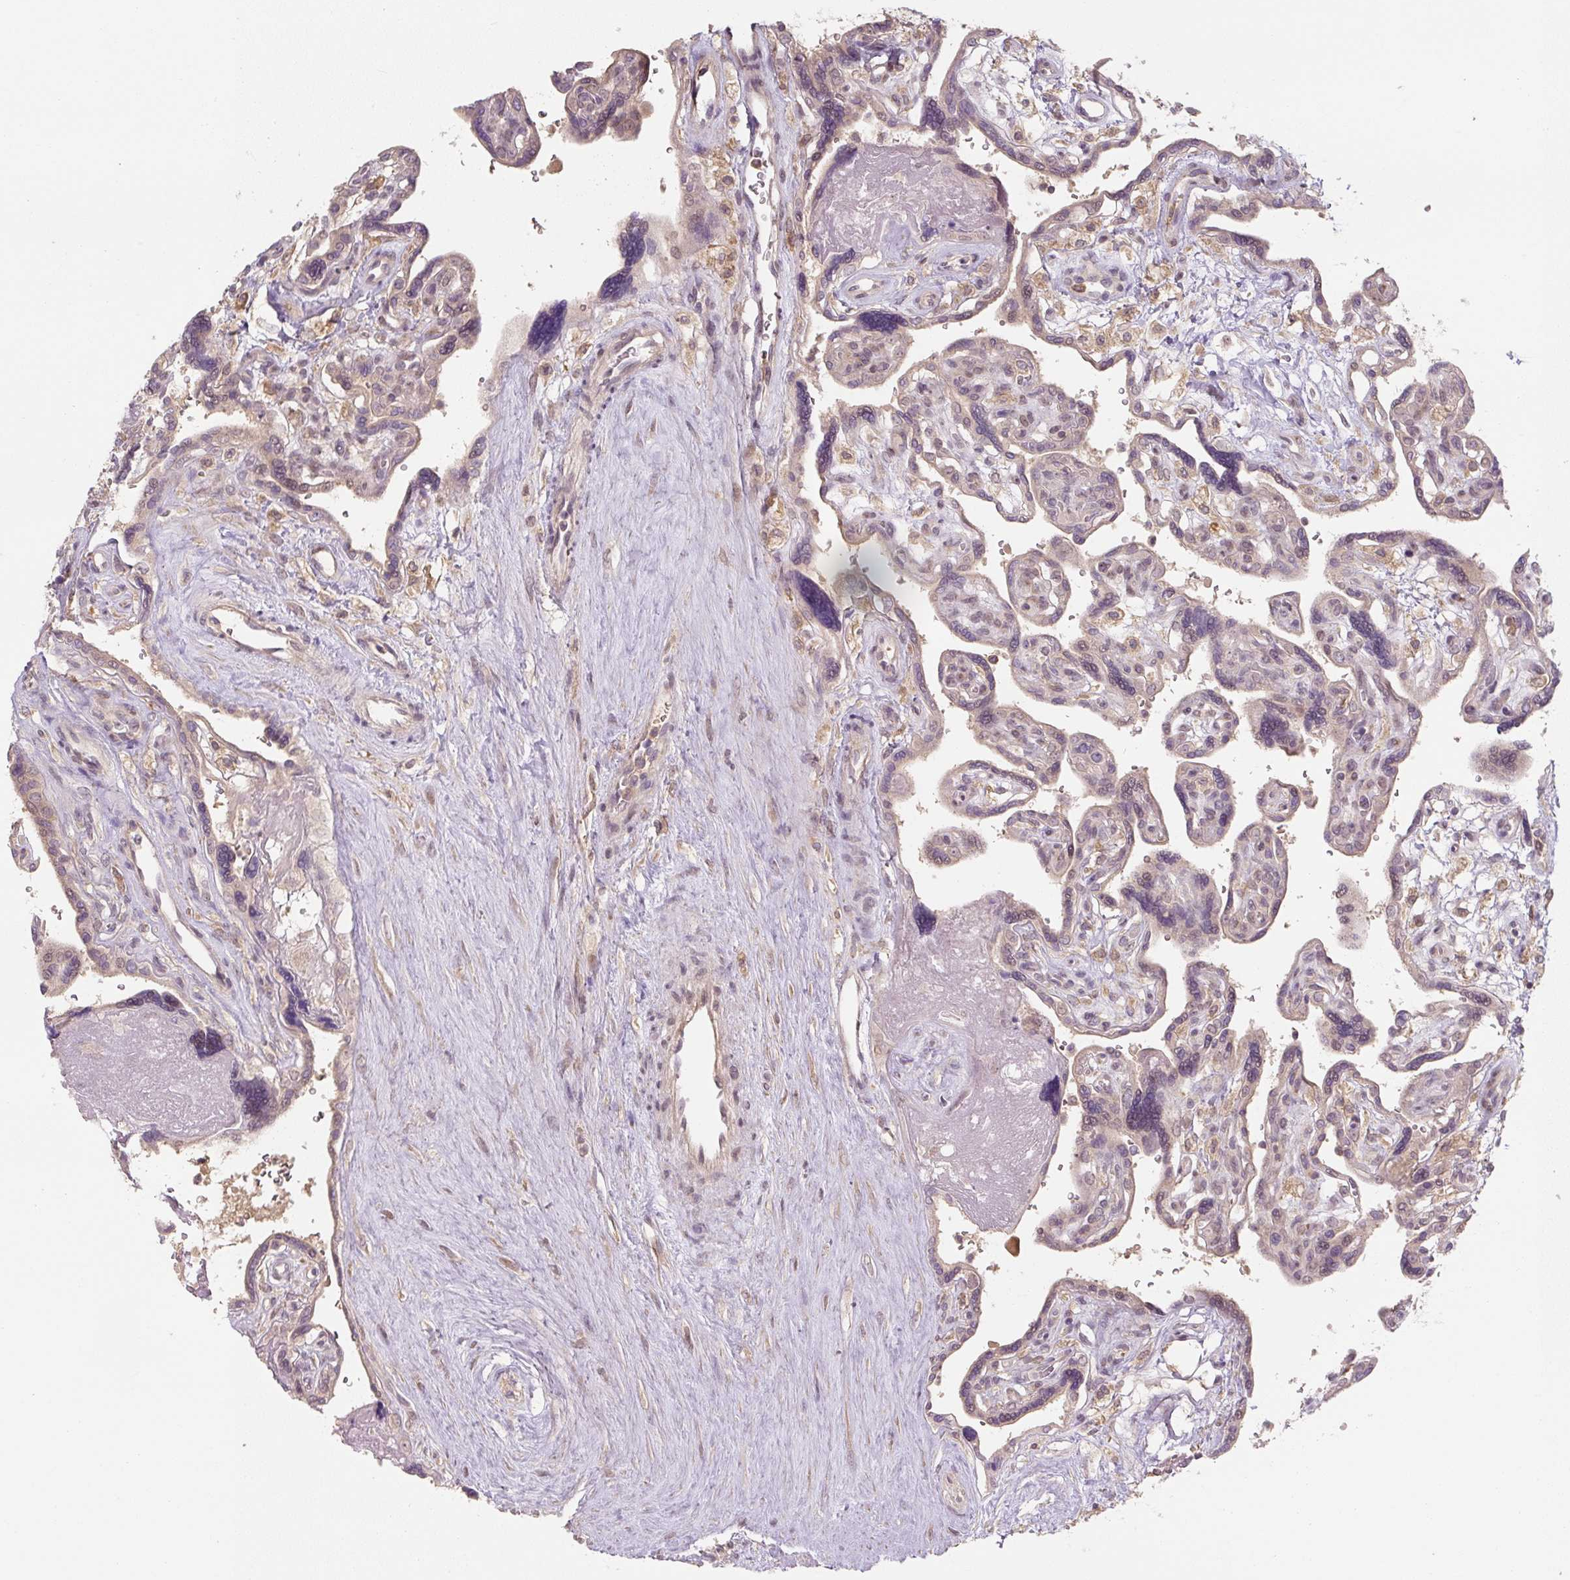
{"staining": {"intensity": "moderate", "quantity": "25%-75%", "location": "cytoplasmic/membranous,nuclear"}, "tissue": "placenta", "cell_type": "Decidual cells", "image_type": "normal", "snomed": [{"axis": "morphology", "description": "Normal tissue, NOS"}, {"axis": "topography", "description": "Placenta"}], "caption": "Immunohistochemistry (IHC) of benign placenta reveals medium levels of moderate cytoplasmic/membranous,nuclear positivity in about 25%-75% of decidual cells.", "gene": "C2orf73", "patient": {"sex": "female", "age": 39}}